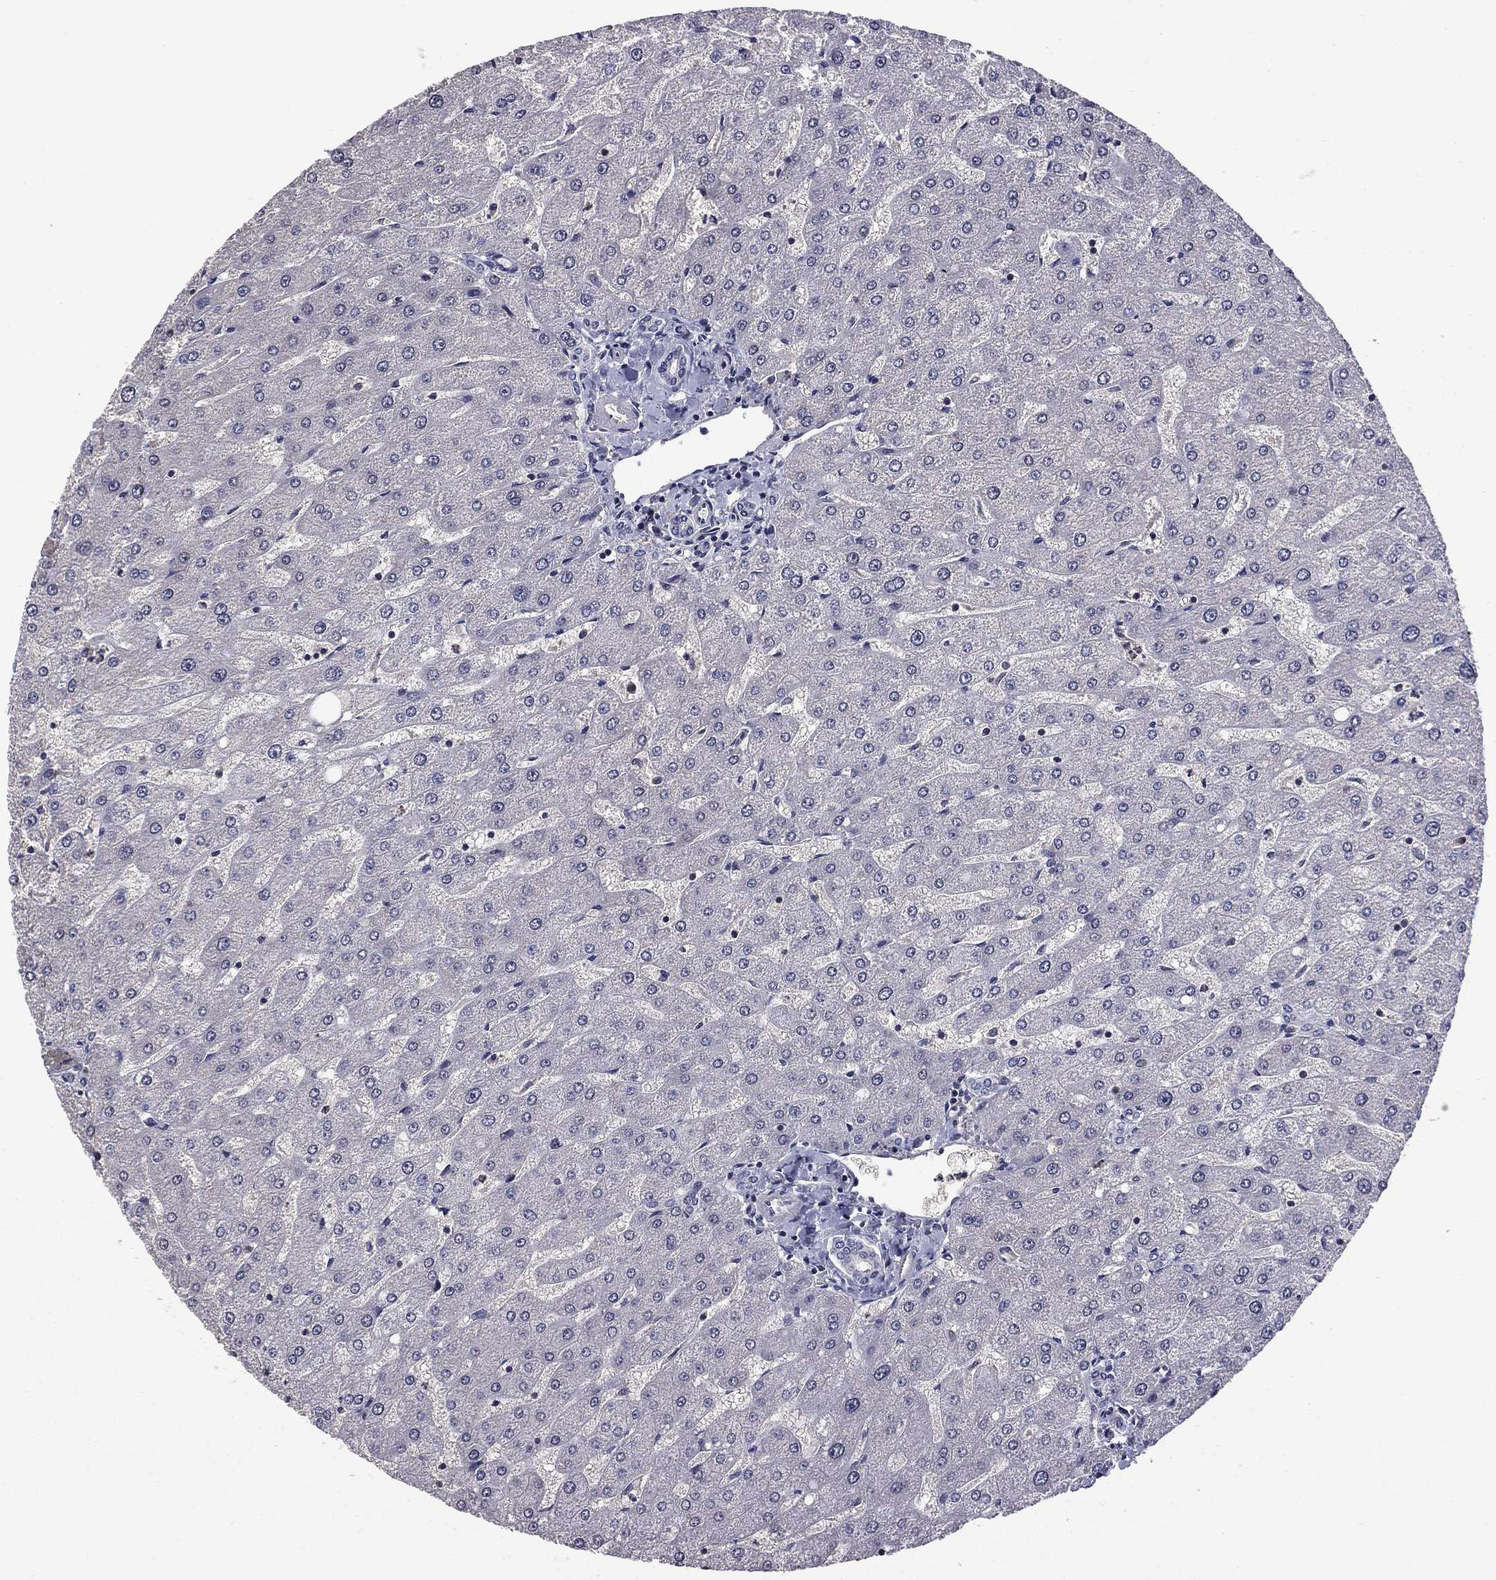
{"staining": {"intensity": "negative", "quantity": "none", "location": "none"}, "tissue": "liver", "cell_type": "Cholangiocytes", "image_type": "normal", "snomed": [{"axis": "morphology", "description": "Normal tissue, NOS"}, {"axis": "topography", "description": "Liver"}], "caption": "Cholangiocytes show no significant expression in benign liver.", "gene": "ARHGAP45", "patient": {"sex": "male", "age": 67}}